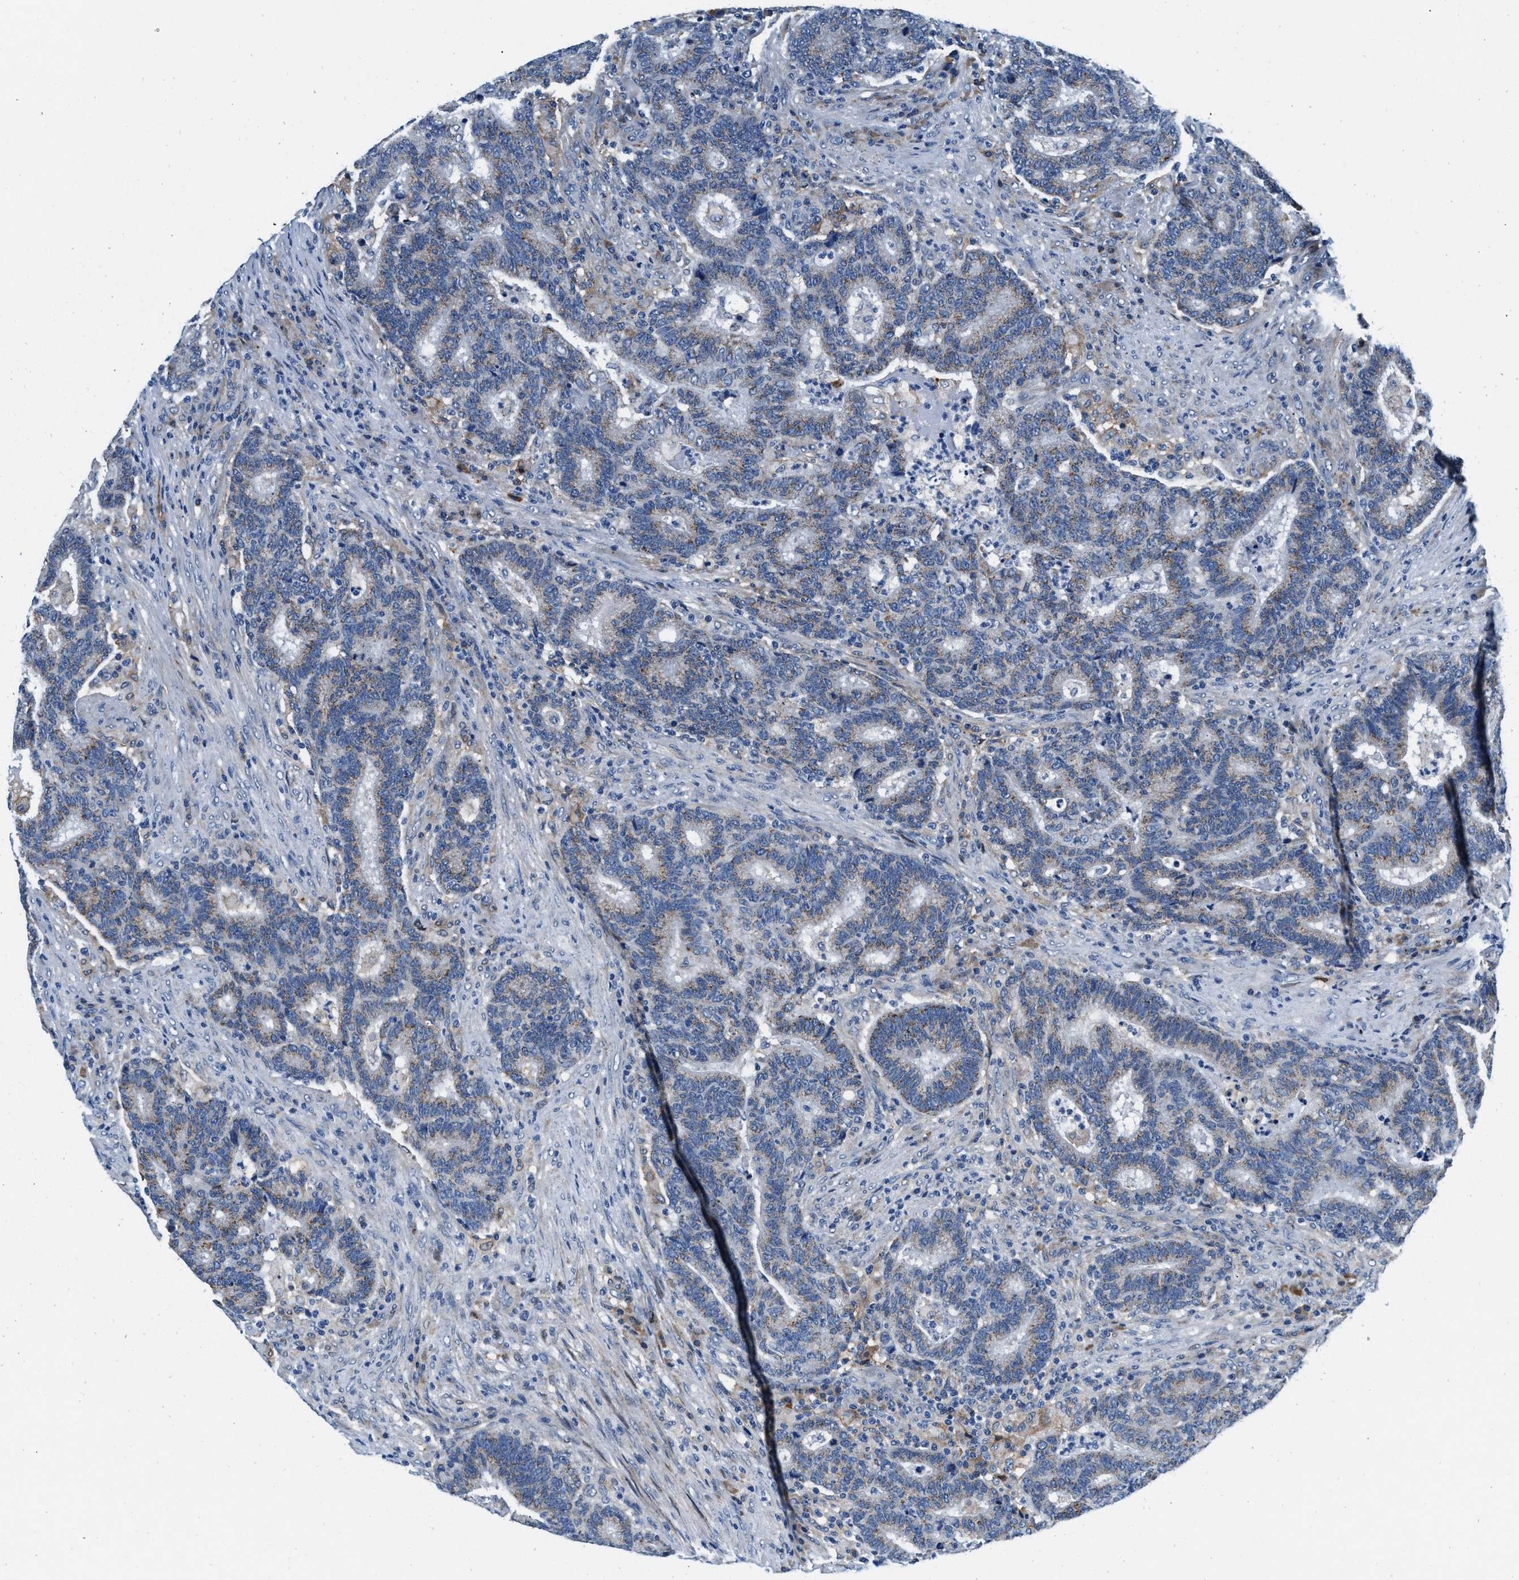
{"staining": {"intensity": "weak", "quantity": ">75%", "location": "cytoplasmic/membranous"}, "tissue": "colorectal cancer", "cell_type": "Tumor cells", "image_type": "cancer", "snomed": [{"axis": "morphology", "description": "Adenocarcinoma, NOS"}, {"axis": "topography", "description": "Colon"}], "caption": "Human colorectal cancer stained with a protein marker shows weak staining in tumor cells.", "gene": "SLFN11", "patient": {"sex": "female", "age": 75}}